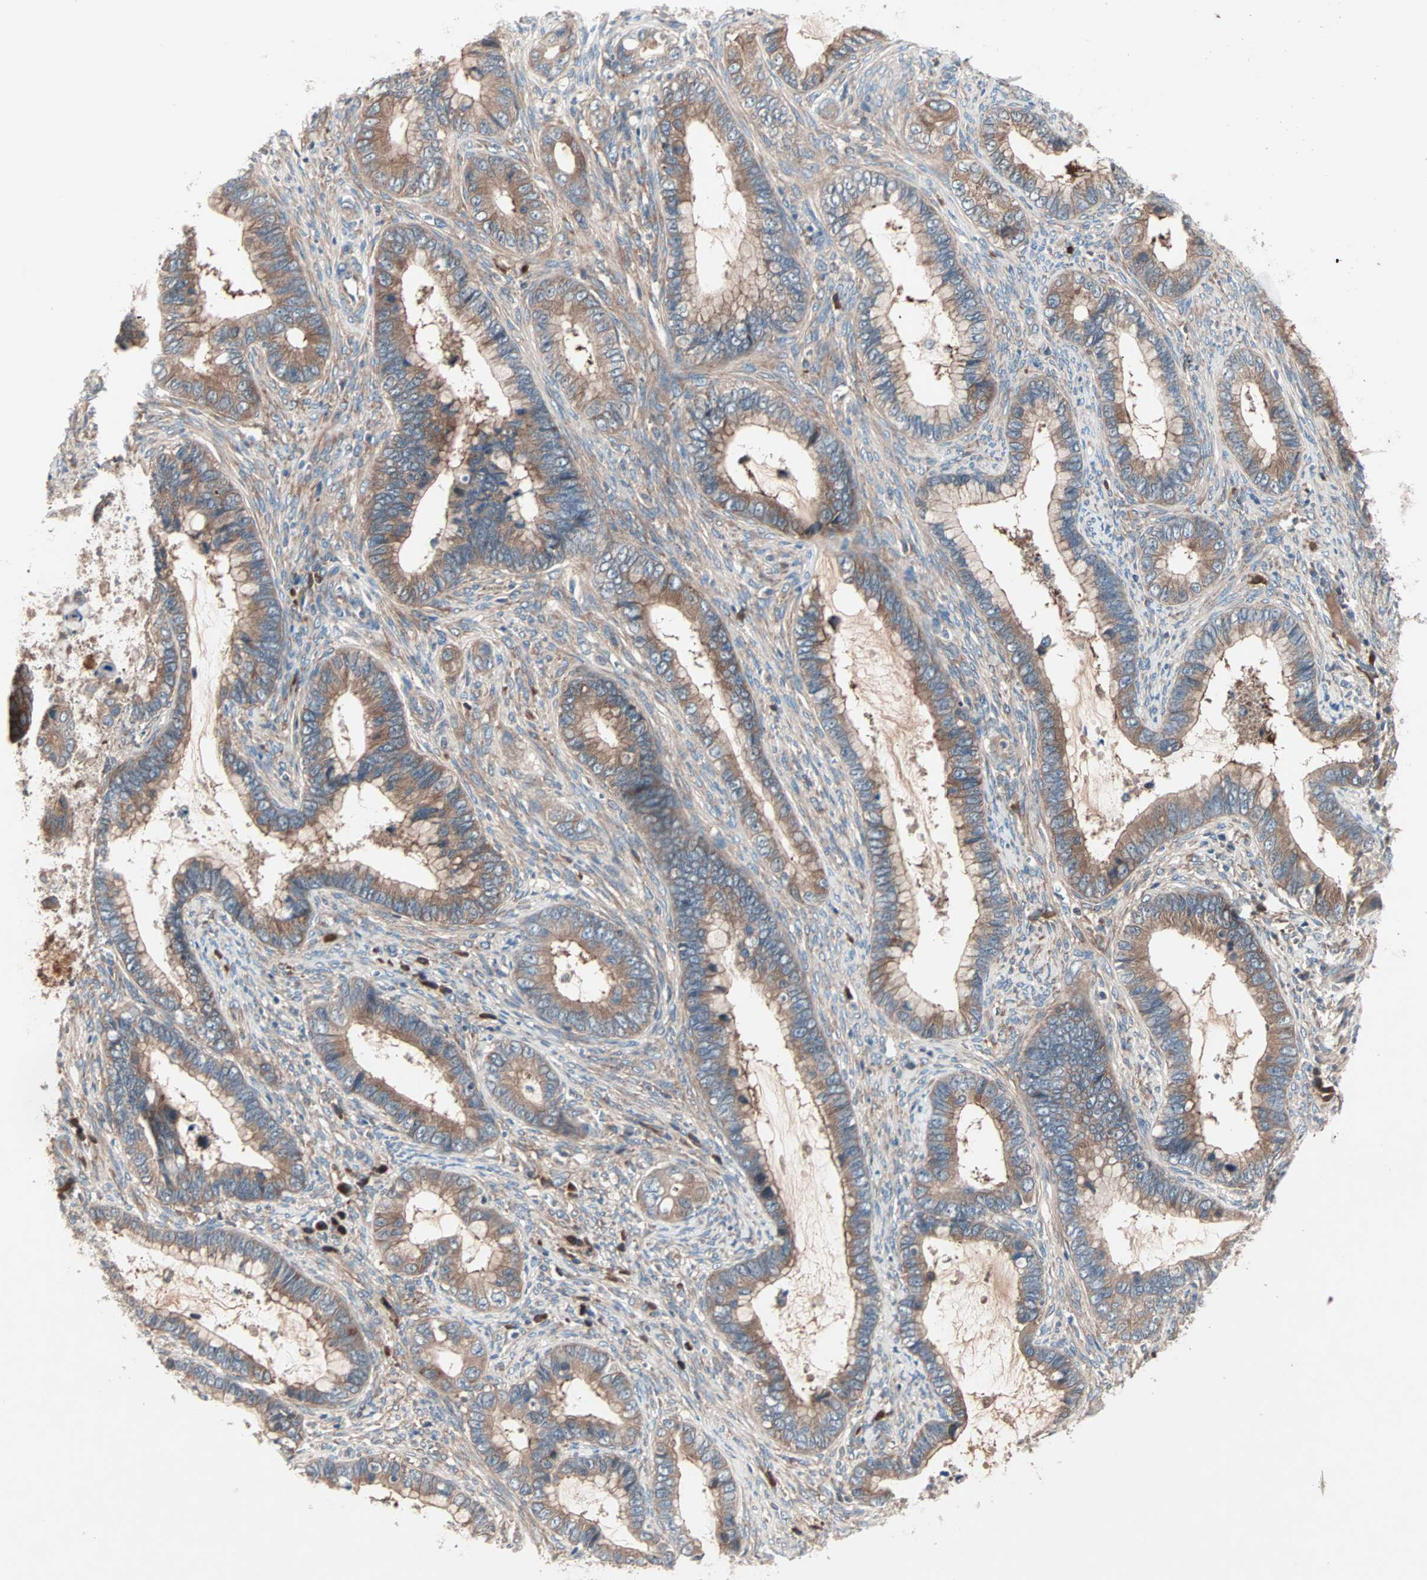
{"staining": {"intensity": "moderate", "quantity": ">75%", "location": "cytoplasmic/membranous"}, "tissue": "cervical cancer", "cell_type": "Tumor cells", "image_type": "cancer", "snomed": [{"axis": "morphology", "description": "Adenocarcinoma, NOS"}, {"axis": "topography", "description": "Cervix"}], "caption": "Tumor cells demonstrate medium levels of moderate cytoplasmic/membranous expression in approximately >75% of cells in human cervical cancer (adenocarcinoma).", "gene": "CAD", "patient": {"sex": "female", "age": 44}}